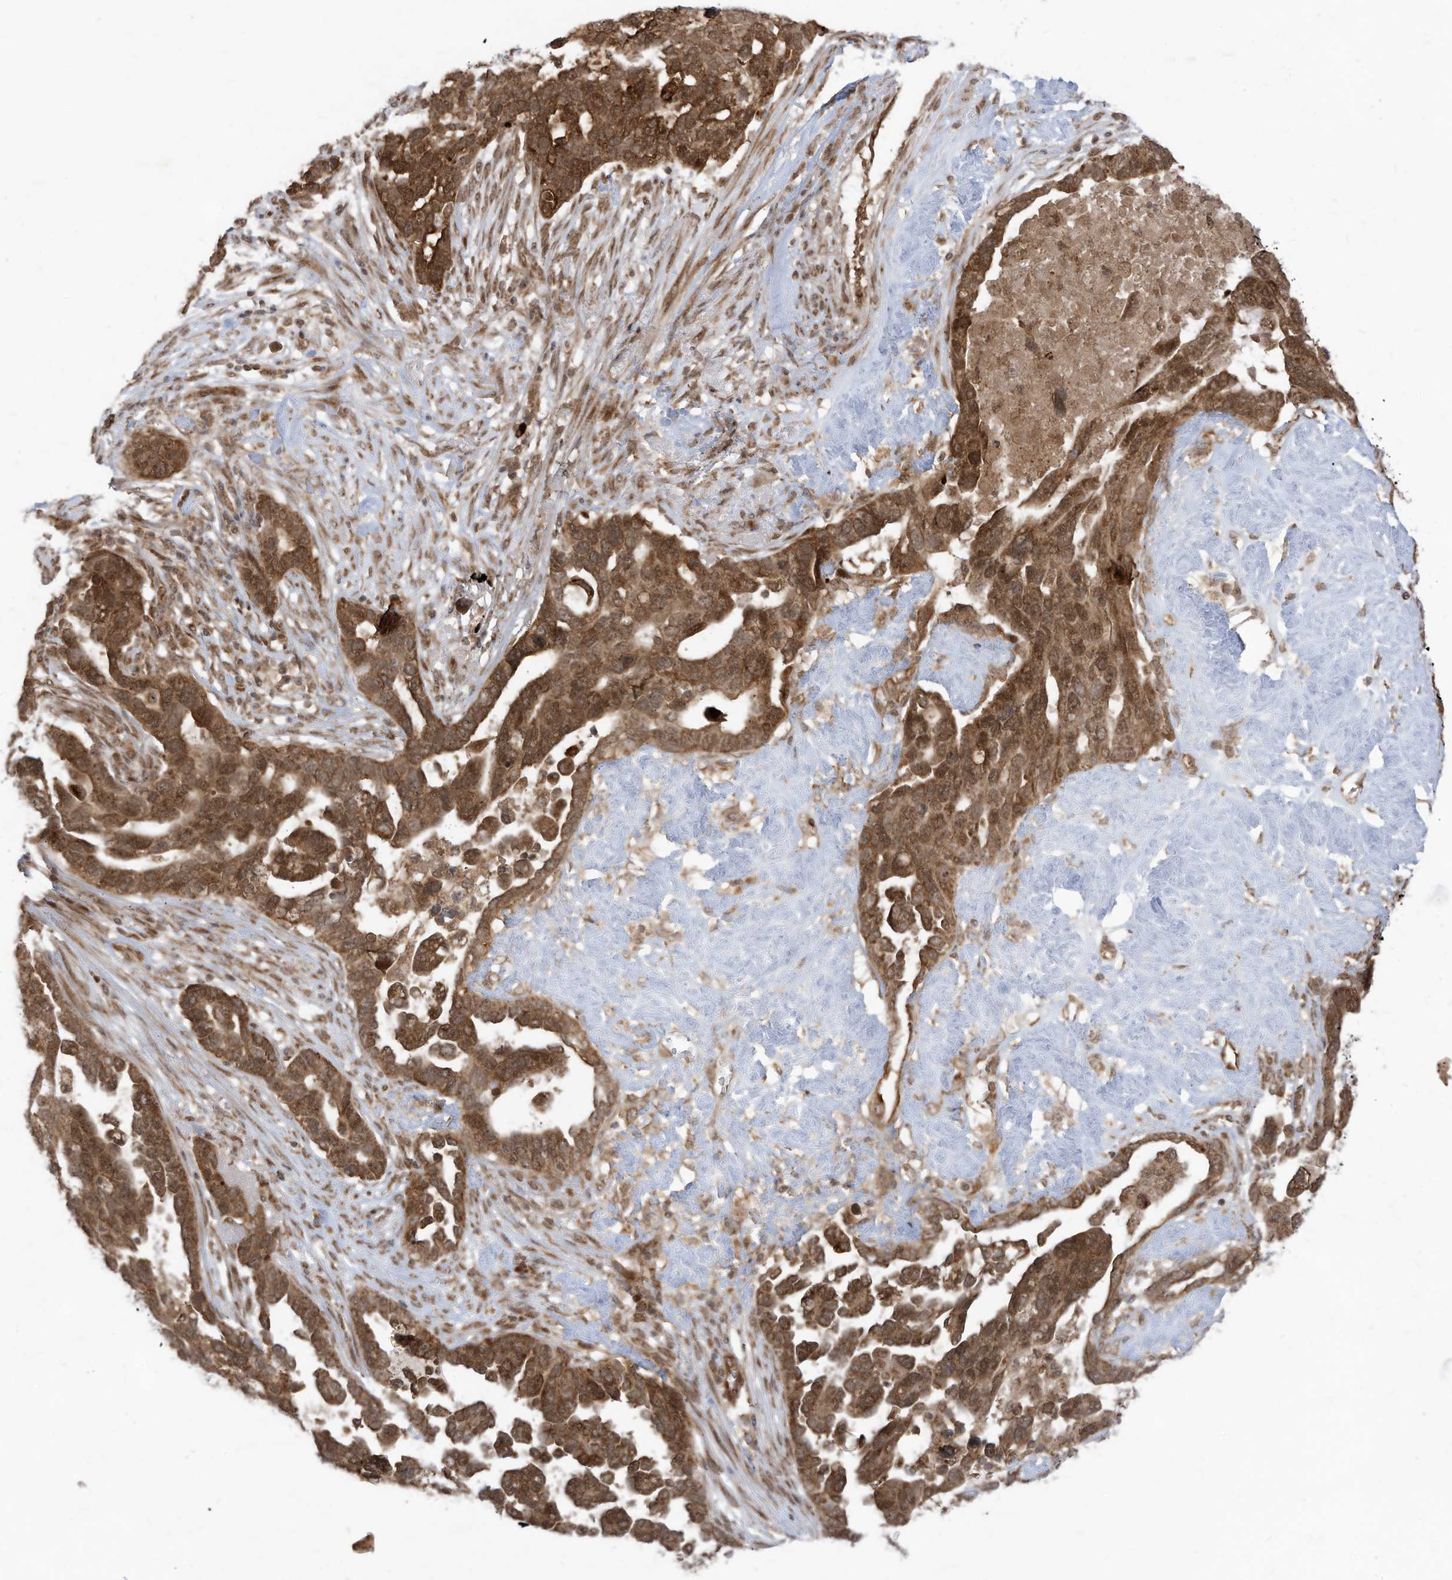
{"staining": {"intensity": "moderate", "quantity": ">75%", "location": "cytoplasmic/membranous"}, "tissue": "ovarian cancer", "cell_type": "Tumor cells", "image_type": "cancer", "snomed": [{"axis": "morphology", "description": "Cystadenocarcinoma, serous, NOS"}, {"axis": "topography", "description": "Ovary"}], "caption": "High-power microscopy captured an immunohistochemistry photomicrograph of serous cystadenocarcinoma (ovarian), revealing moderate cytoplasmic/membranous positivity in approximately >75% of tumor cells.", "gene": "TRIM67", "patient": {"sex": "female", "age": 54}}